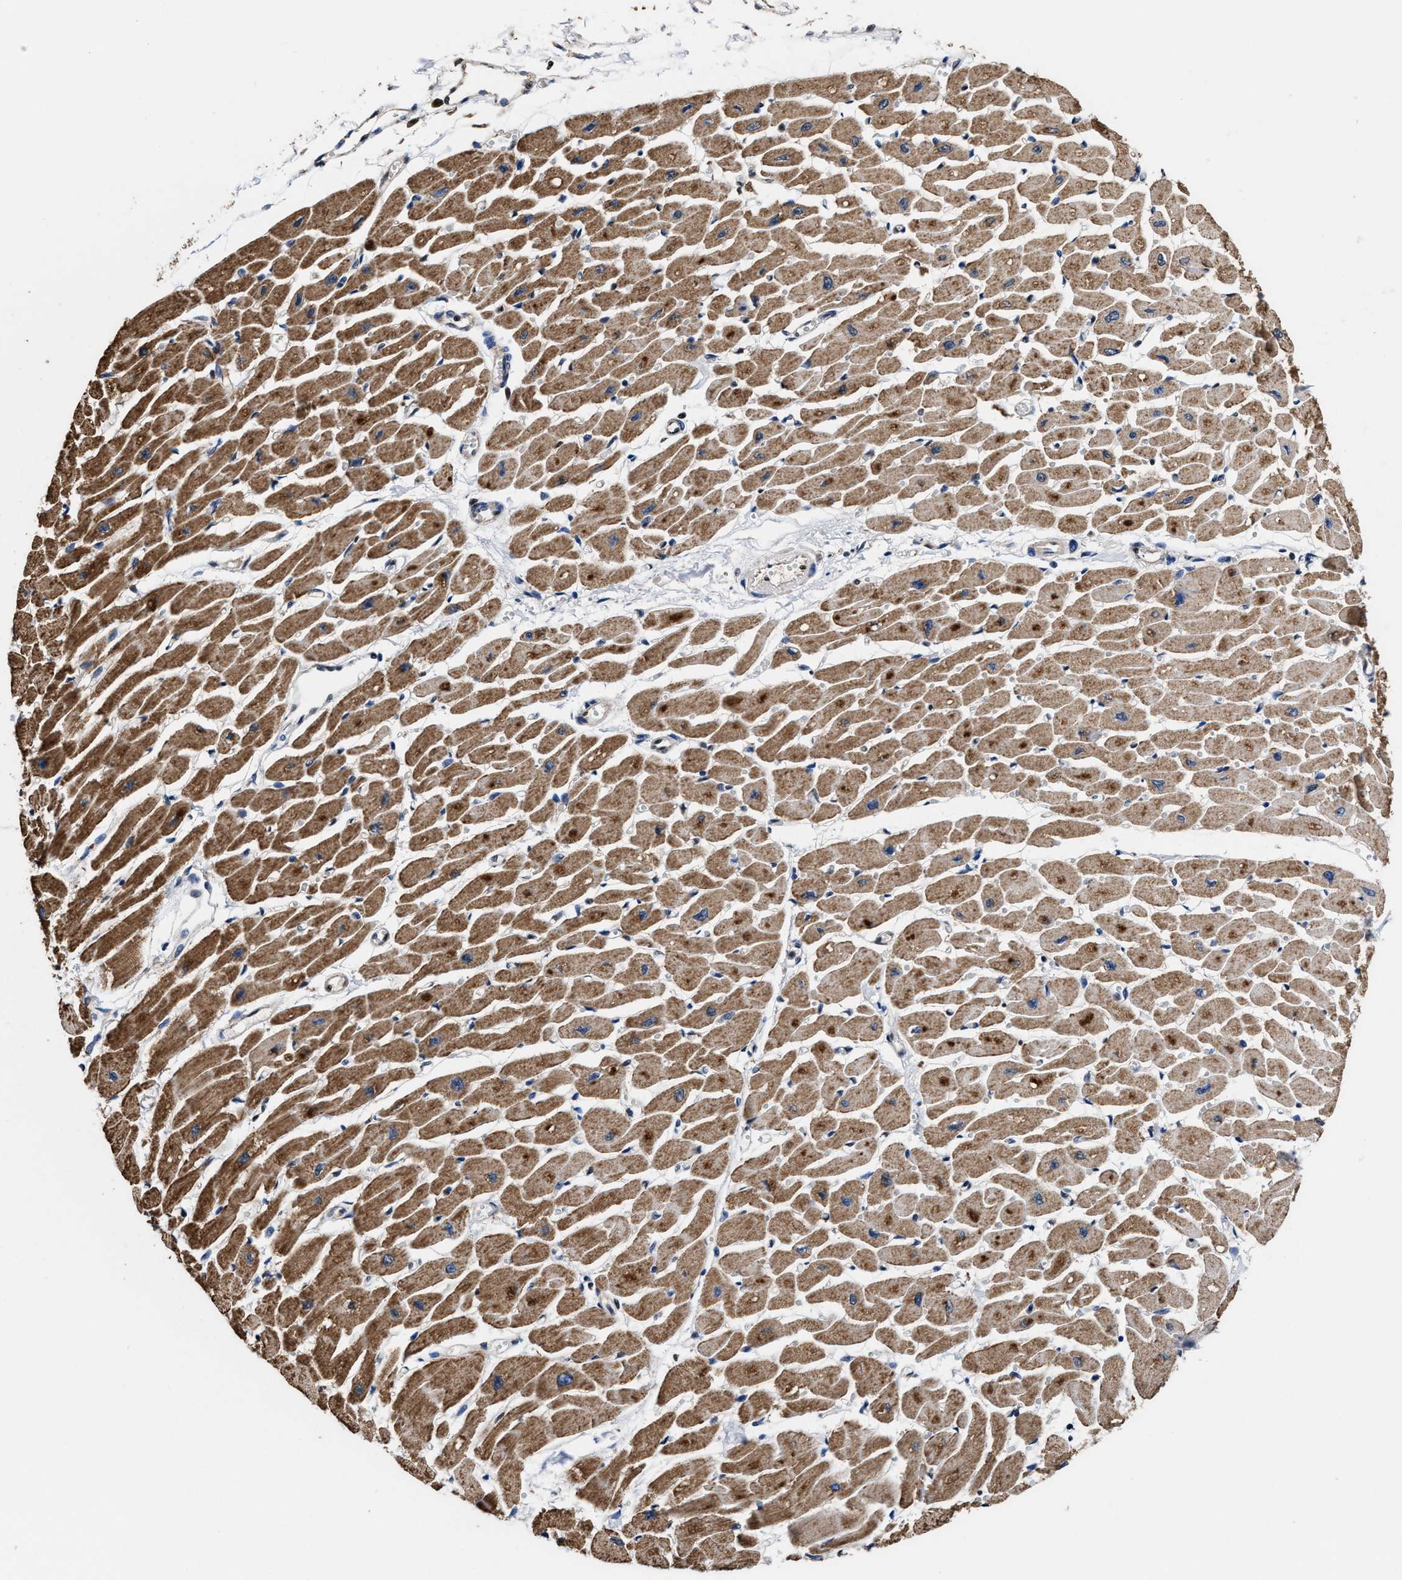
{"staining": {"intensity": "moderate", "quantity": ">75%", "location": "cytoplasmic/membranous"}, "tissue": "heart muscle", "cell_type": "Cardiomyocytes", "image_type": "normal", "snomed": [{"axis": "morphology", "description": "Normal tissue, NOS"}, {"axis": "topography", "description": "Heart"}], "caption": "Unremarkable heart muscle reveals moderate cytoplasmic/membranous expression in about >75% of cardiomyocytes, visualized by immunohistochemistry. The staining was performed using DAB (3,3'-diaminobenzidine) to visualize the protein expression in brown, while the nuclei were stained in blue with hematoxylin (Magnification: 20x).", "gene": "ACLY", "patient": {"sex": "female", "age": 54}}